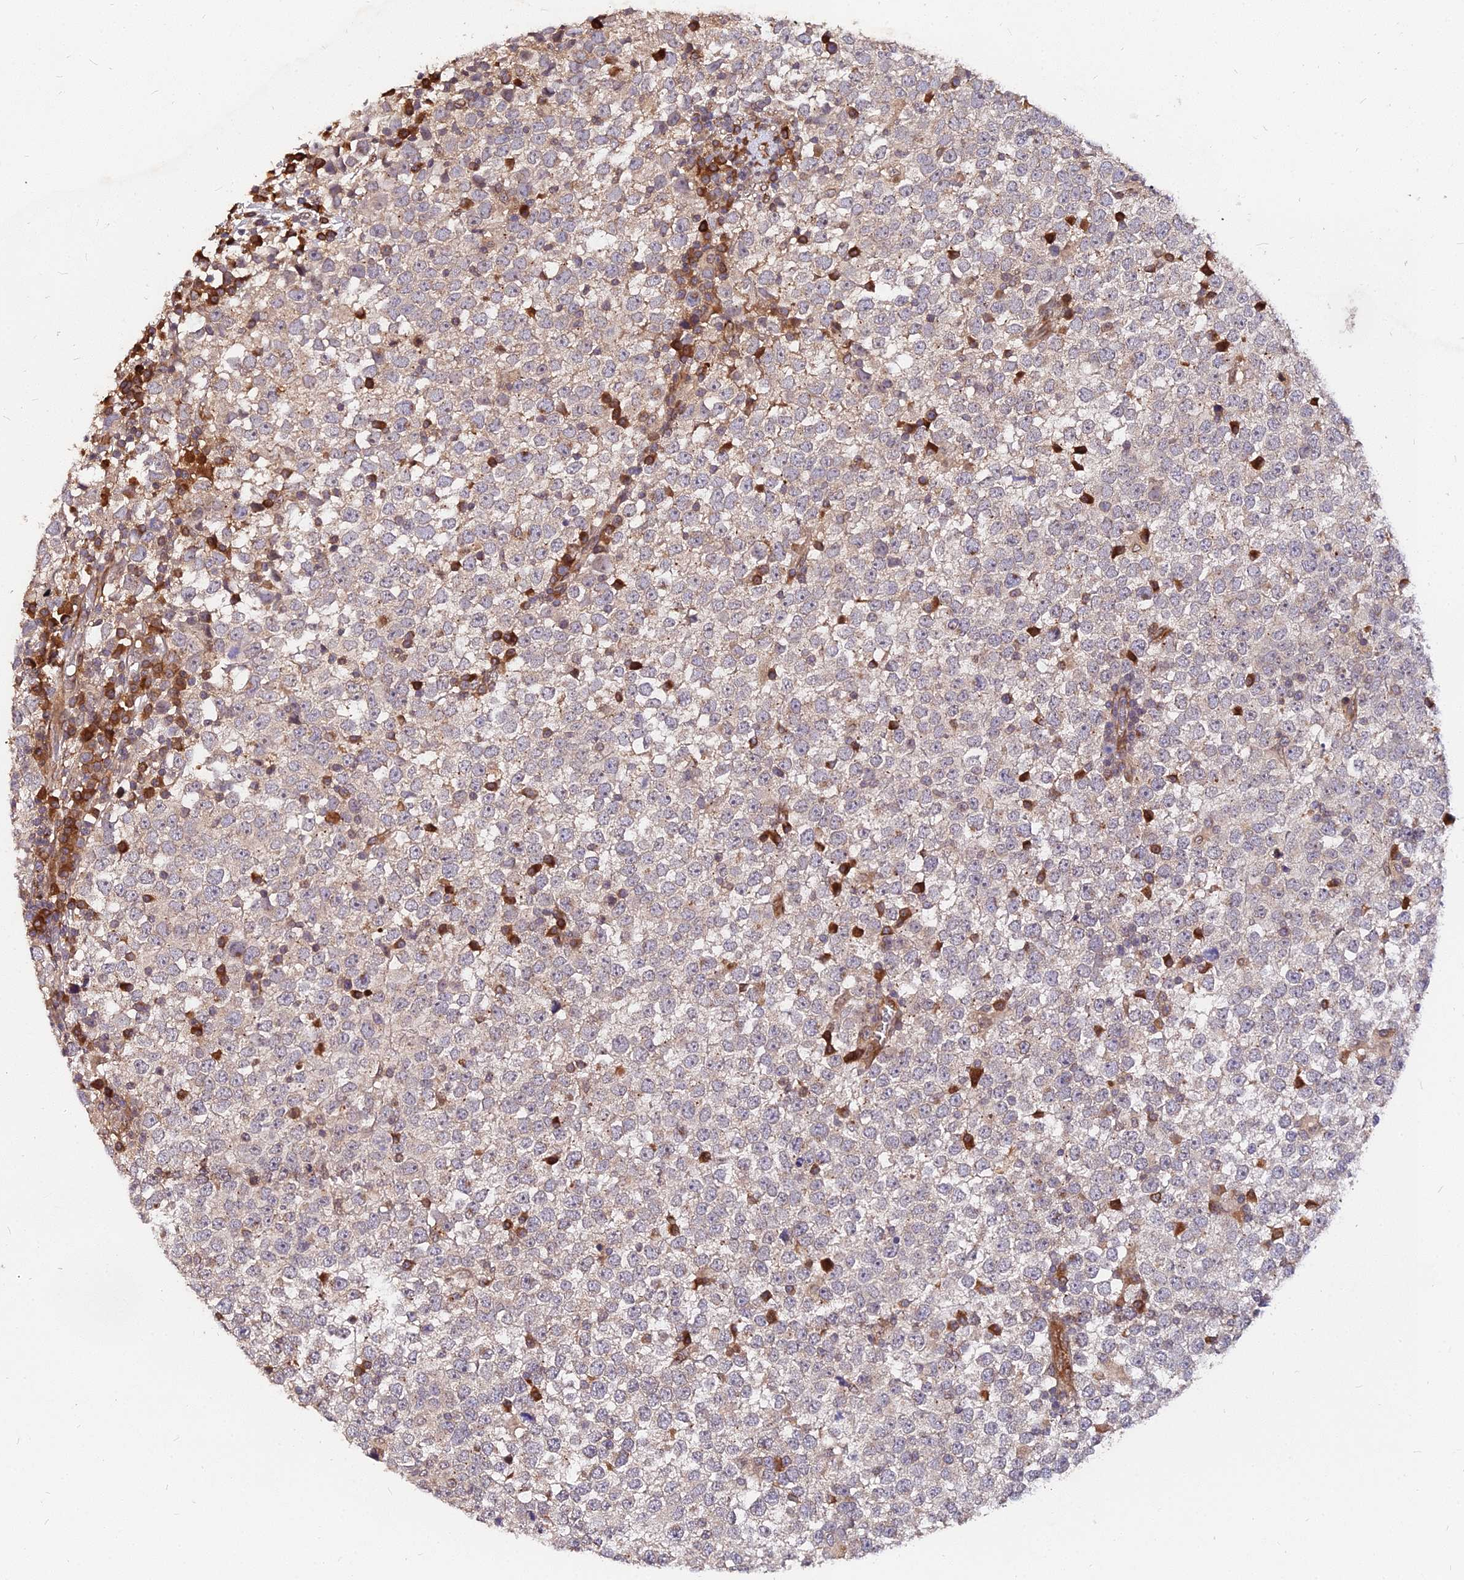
{"staining": {"intensity": "weak", "quantity": "25%-75%", "location": "cytoplasmic/membranous"}, "tissue": "testis cancer", "cell_type": "Tumor cells", "image_type": "cancer", "snomed": [{"axis": "morphology", "description": "Seminoma, NOS"}, {"axis": "topography", "description": "Testis"}], "caption": "Immunohistochemical staining of human testis seminoma exhibits low levels of weak cytoplasmic/membranous protein positivity in approximately 25%-75% of tumor cells.", "gene": "PDE4D", "patient": {"sex": "male", "age": 65}}